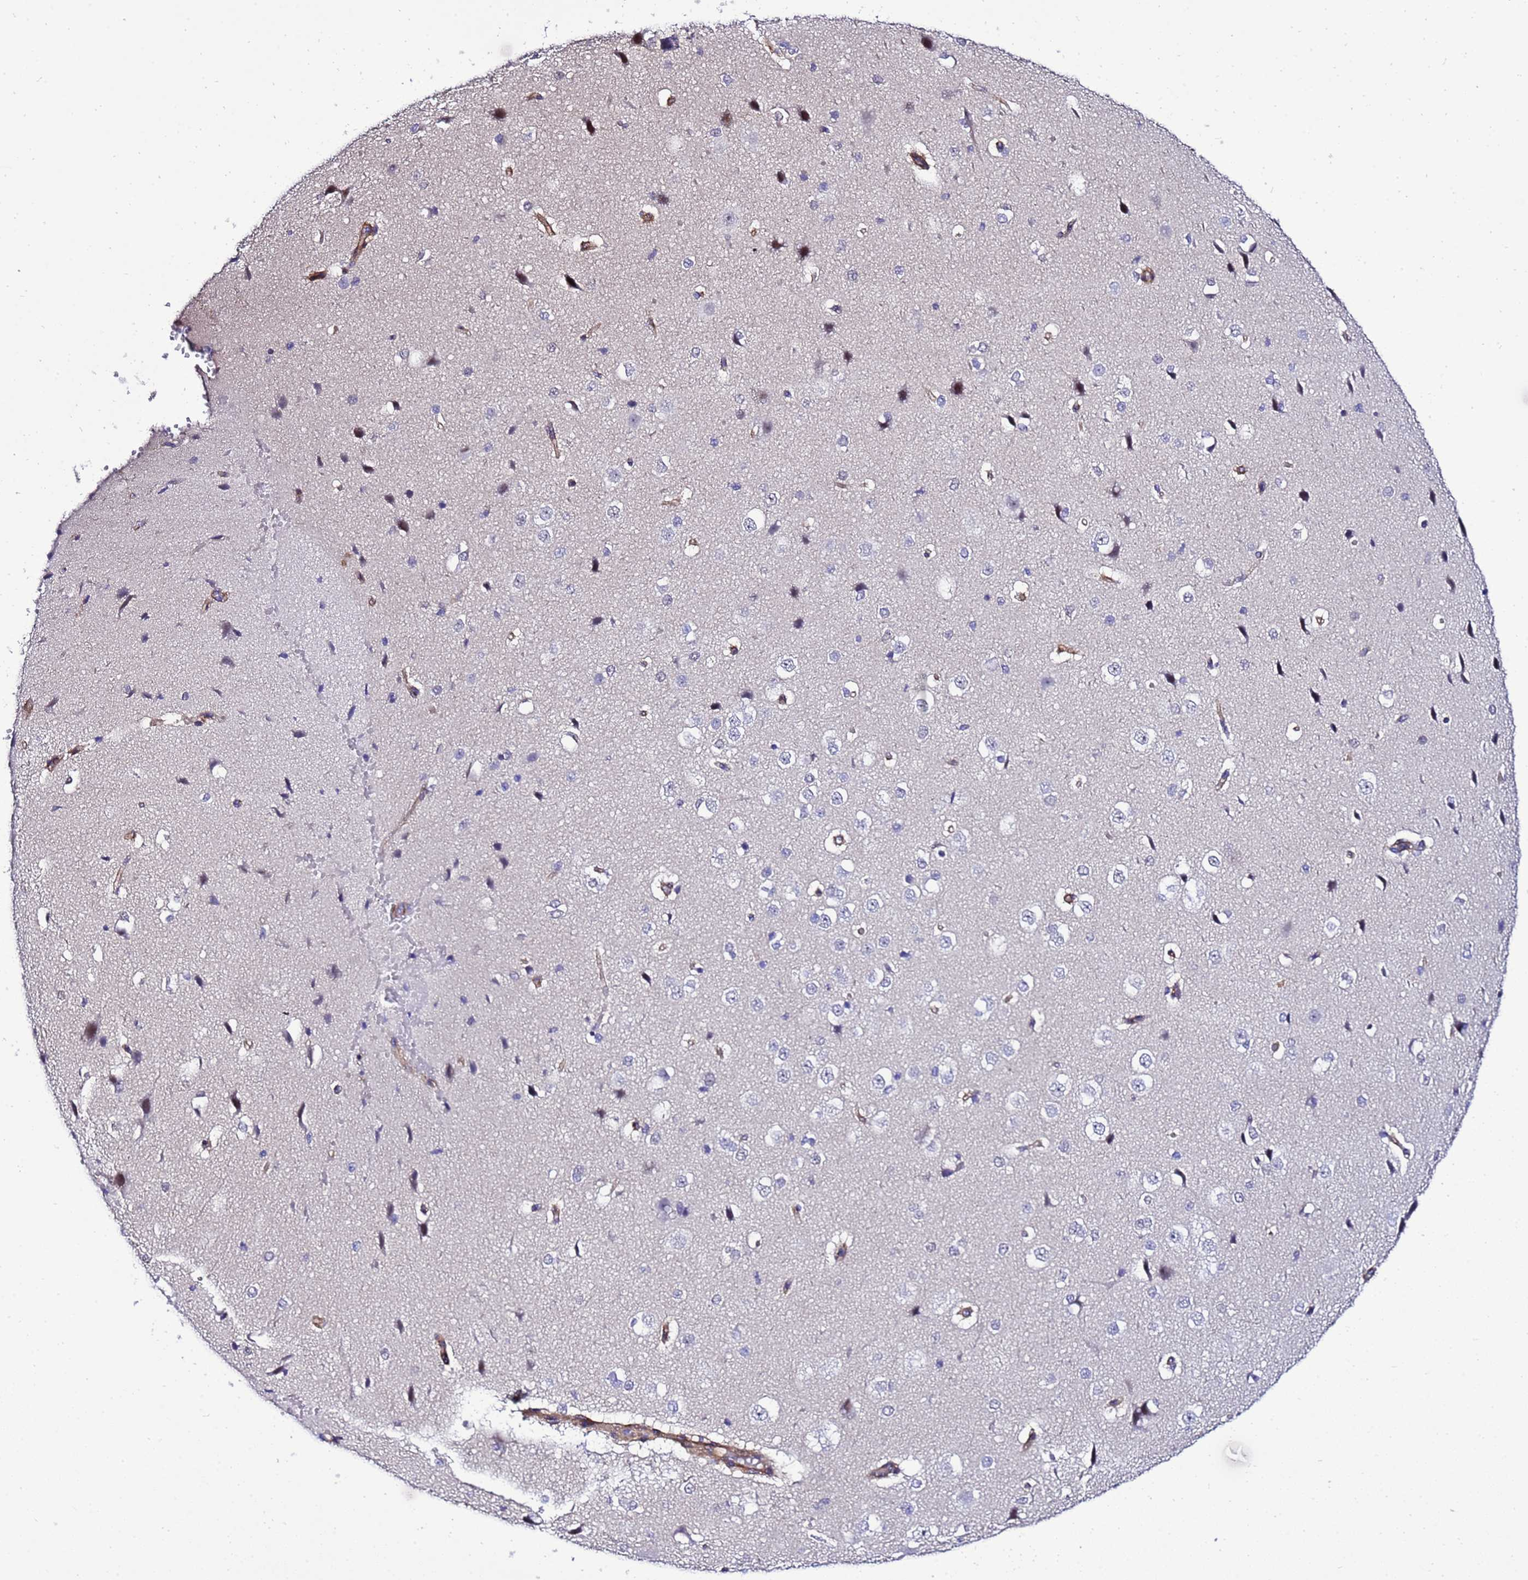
{"staining": {"intensity": "weak", "quantity": "25%-75%", "location": "cytoplasmic/membranous"}, "tissue": "cerebral cortex", "cell_type": "Endothelial cells", "image_type": "normal", "snomed": [{"axis": "morphology", "description": "Normal tissue, NOS"}, {"axis": "morphology", "description": "Developmental malformation"}, {"axis": "topography", "description": "Cerebral cortex"}], "caption": "Benign cerebral cortex displays weak cytoplasmic/membranous positivity in about 25%-75% of endothelial cells, visualized by immunohistochemistry.", "gene": "GZF1", "patient": {"sex": "female", "age": 30}}